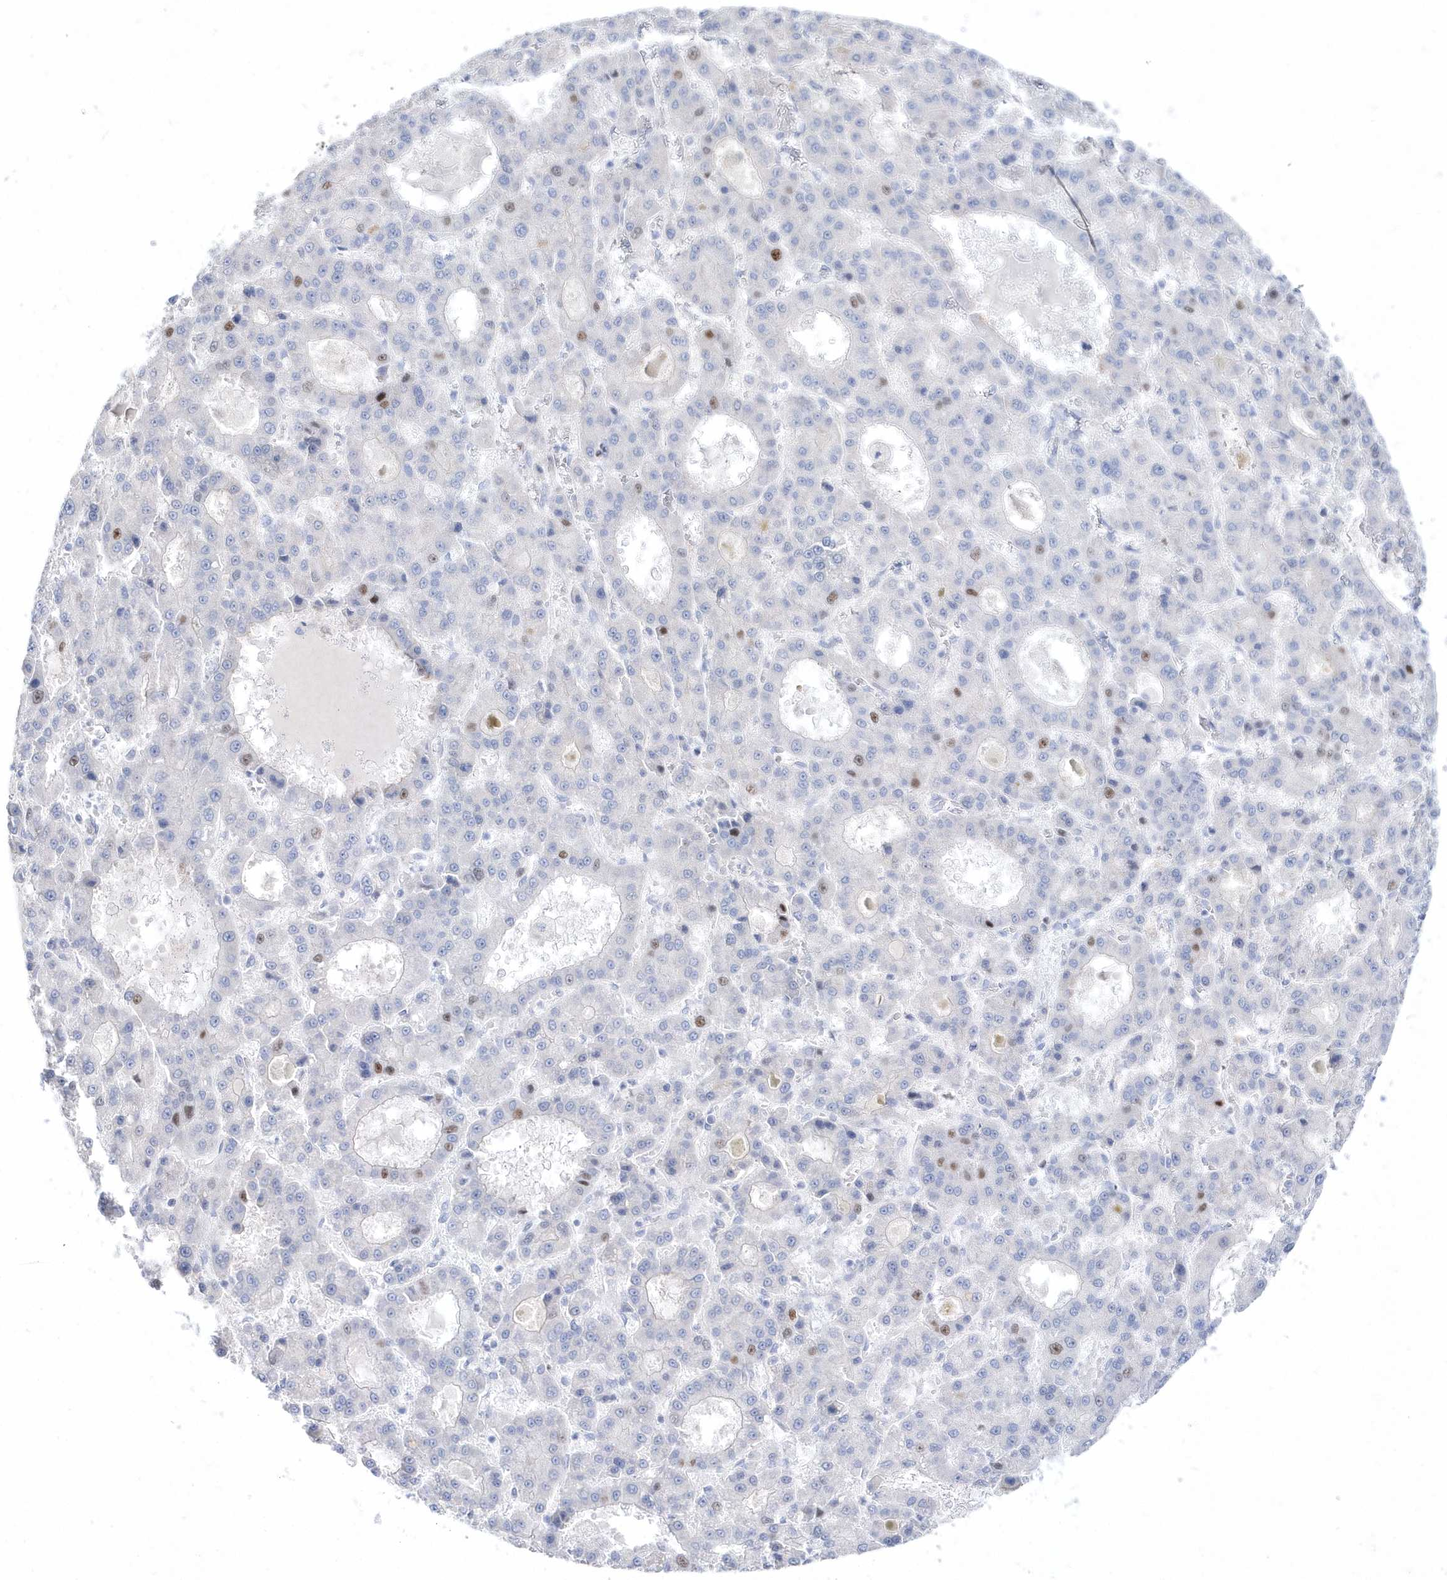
{"staining": {"intensity": "moderate", "quantity": "<25%", "location": "nuclear"}, "tissue": "liver cancer", "cell_type": "Tumor cells", "image_type": "cancer", "snomed": [{"axis": "morphology", "description": "Carcinoma, Hepatocellular, NOS"}, {"axis": "topography", "description": "Liver"}], "caption": "Liver cancer (hepatocellular carcinoma) tissue shows moderate nuclear staining in approximately <25% of tumor cells, visualized by immunohistochemistry. The protein is shown in brown color, while the nuclei are stained blue.", "gene": "TMCO6", "patient": {"sex": "male", "age": 70}}